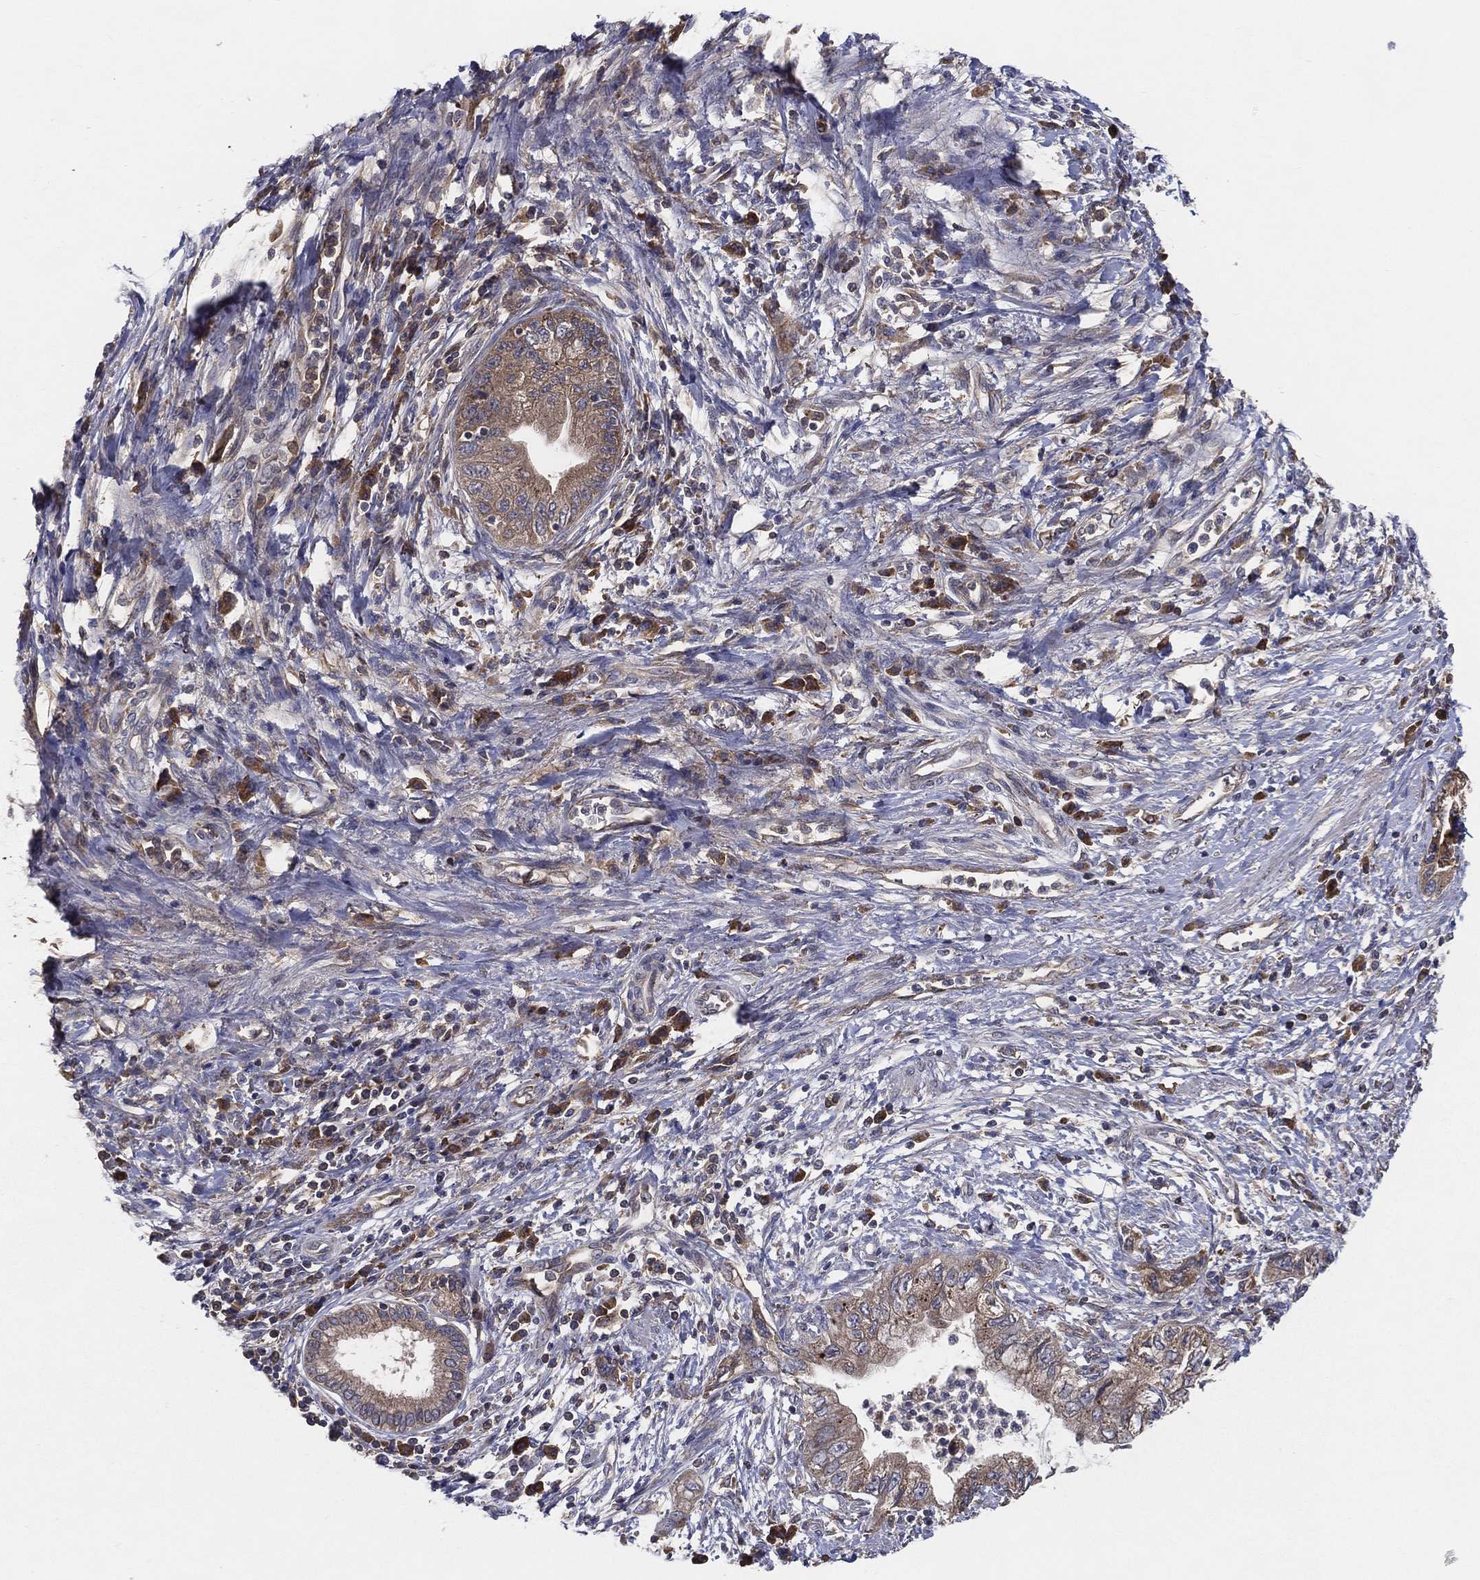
{"staining": {"intensity": "weak", "quantity": "25%-75%", "location": "cytoplasmic/membranous"}, "tissue": "pancreatic cancer", "cell_type": "Tumor cells", "image_type": "cancer", "snomed": [{"axis": "morphology", "description": "Adenocarcinoma, NOS"}, {"axis": "topography", "description": "Pancreas"}], "caption": "The micrograph exhibits a brown stain indicating the presence of a protein in the cytoplasmic/membranous of tumor cells in adenocarcinoma (pancreatic). The protein is shown in brown color, while the nuclei are stained blue.", "gene": "MT-ND1", "patient": {"sex": "female", "age": 73}}